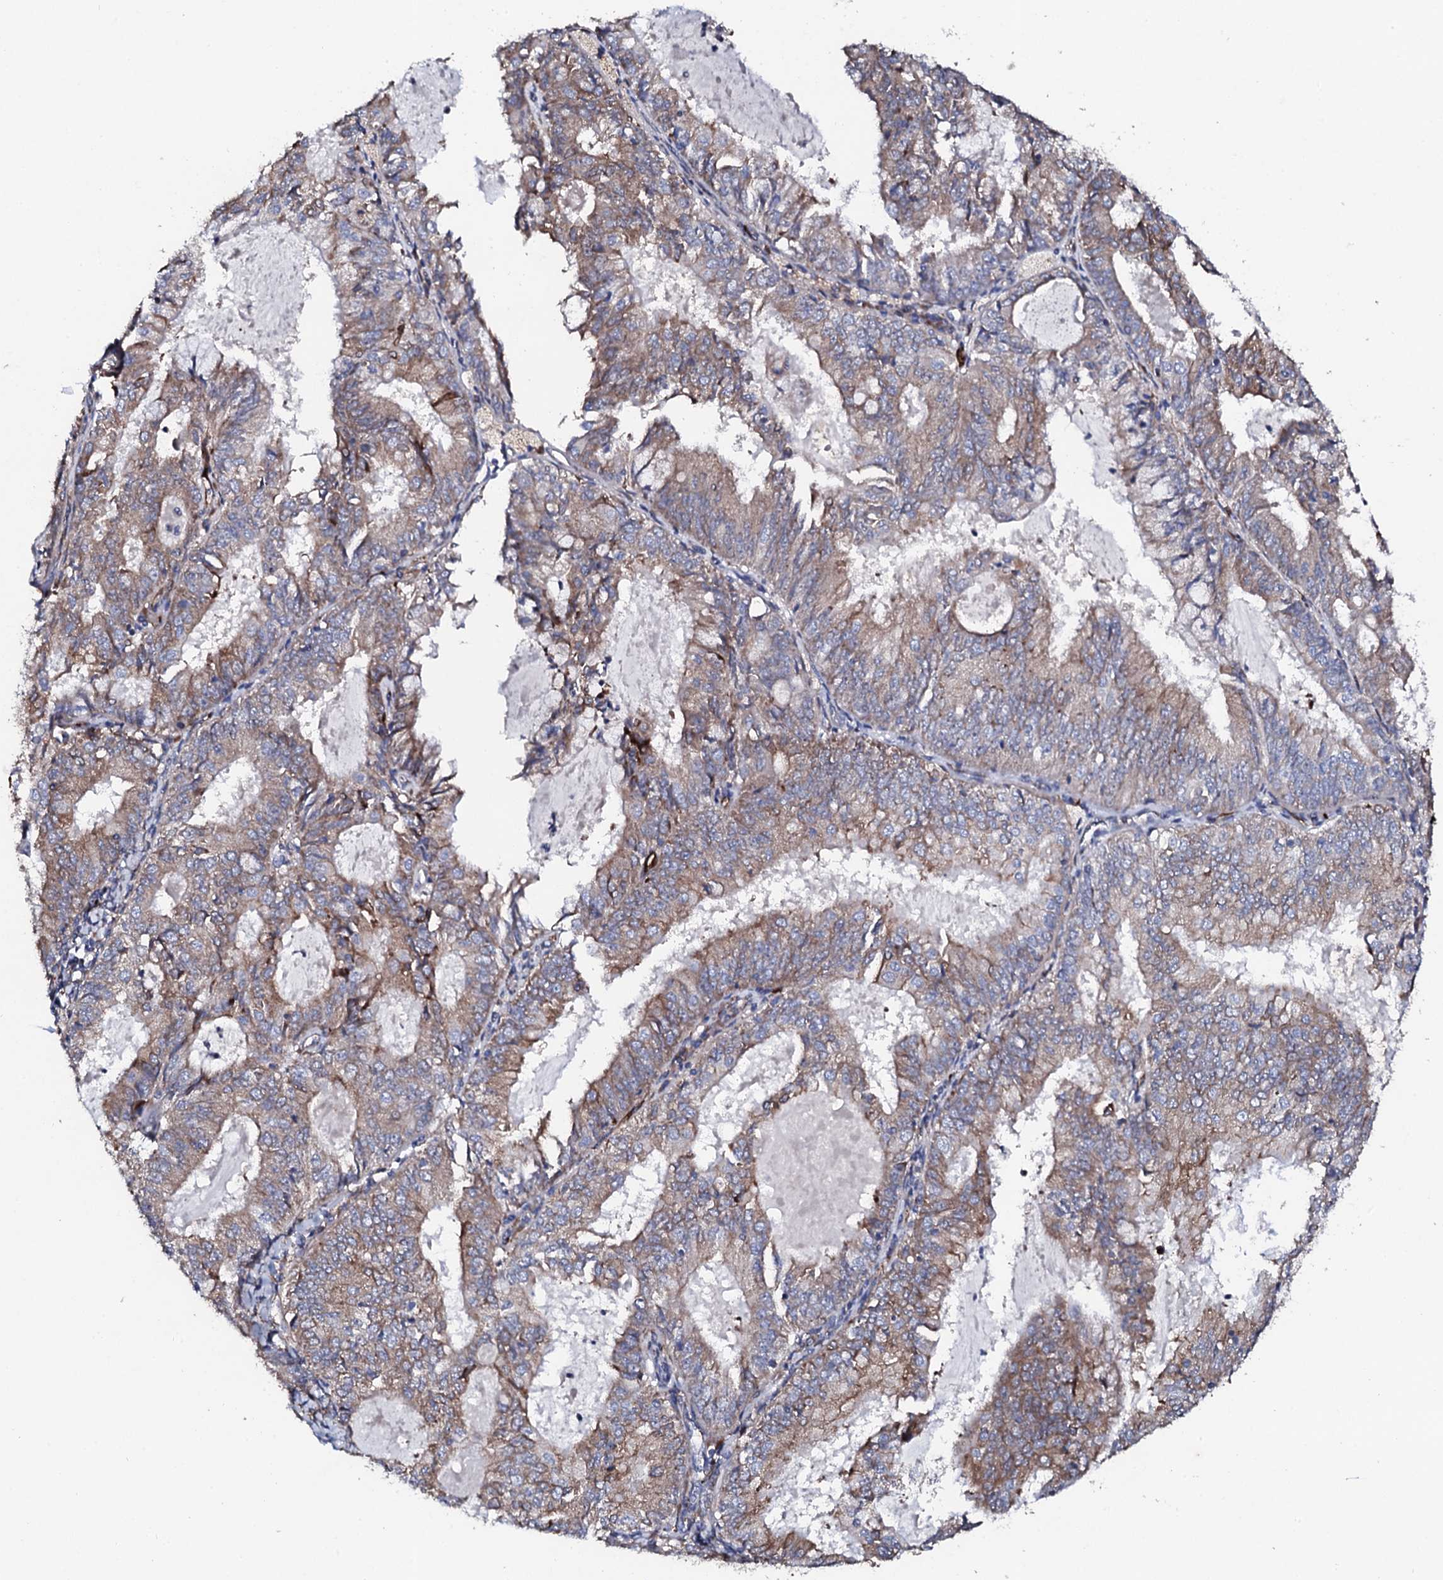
{"staining": {"intensity": "weak", "quantity": ">75%", "location": "cytoplasmic/membranous"}, "tissue": "endometrial cancer", "cell_type": "Tumor cells", "image_type": "cancer", "snomed": [{"axis": "morphology", "description": "Adenocarcinoma, NOS"}, {"axis": "topography", "description": "Endometrium"}], "caption": "About >75% of tumor cells in endometrial adenocarcinoma show weak cytoplasmic/membranous protein staining as visualized by brown immunohistochemical staining.", "gene": "DBX1", "patient": {"sex": "female", "age": 57}}